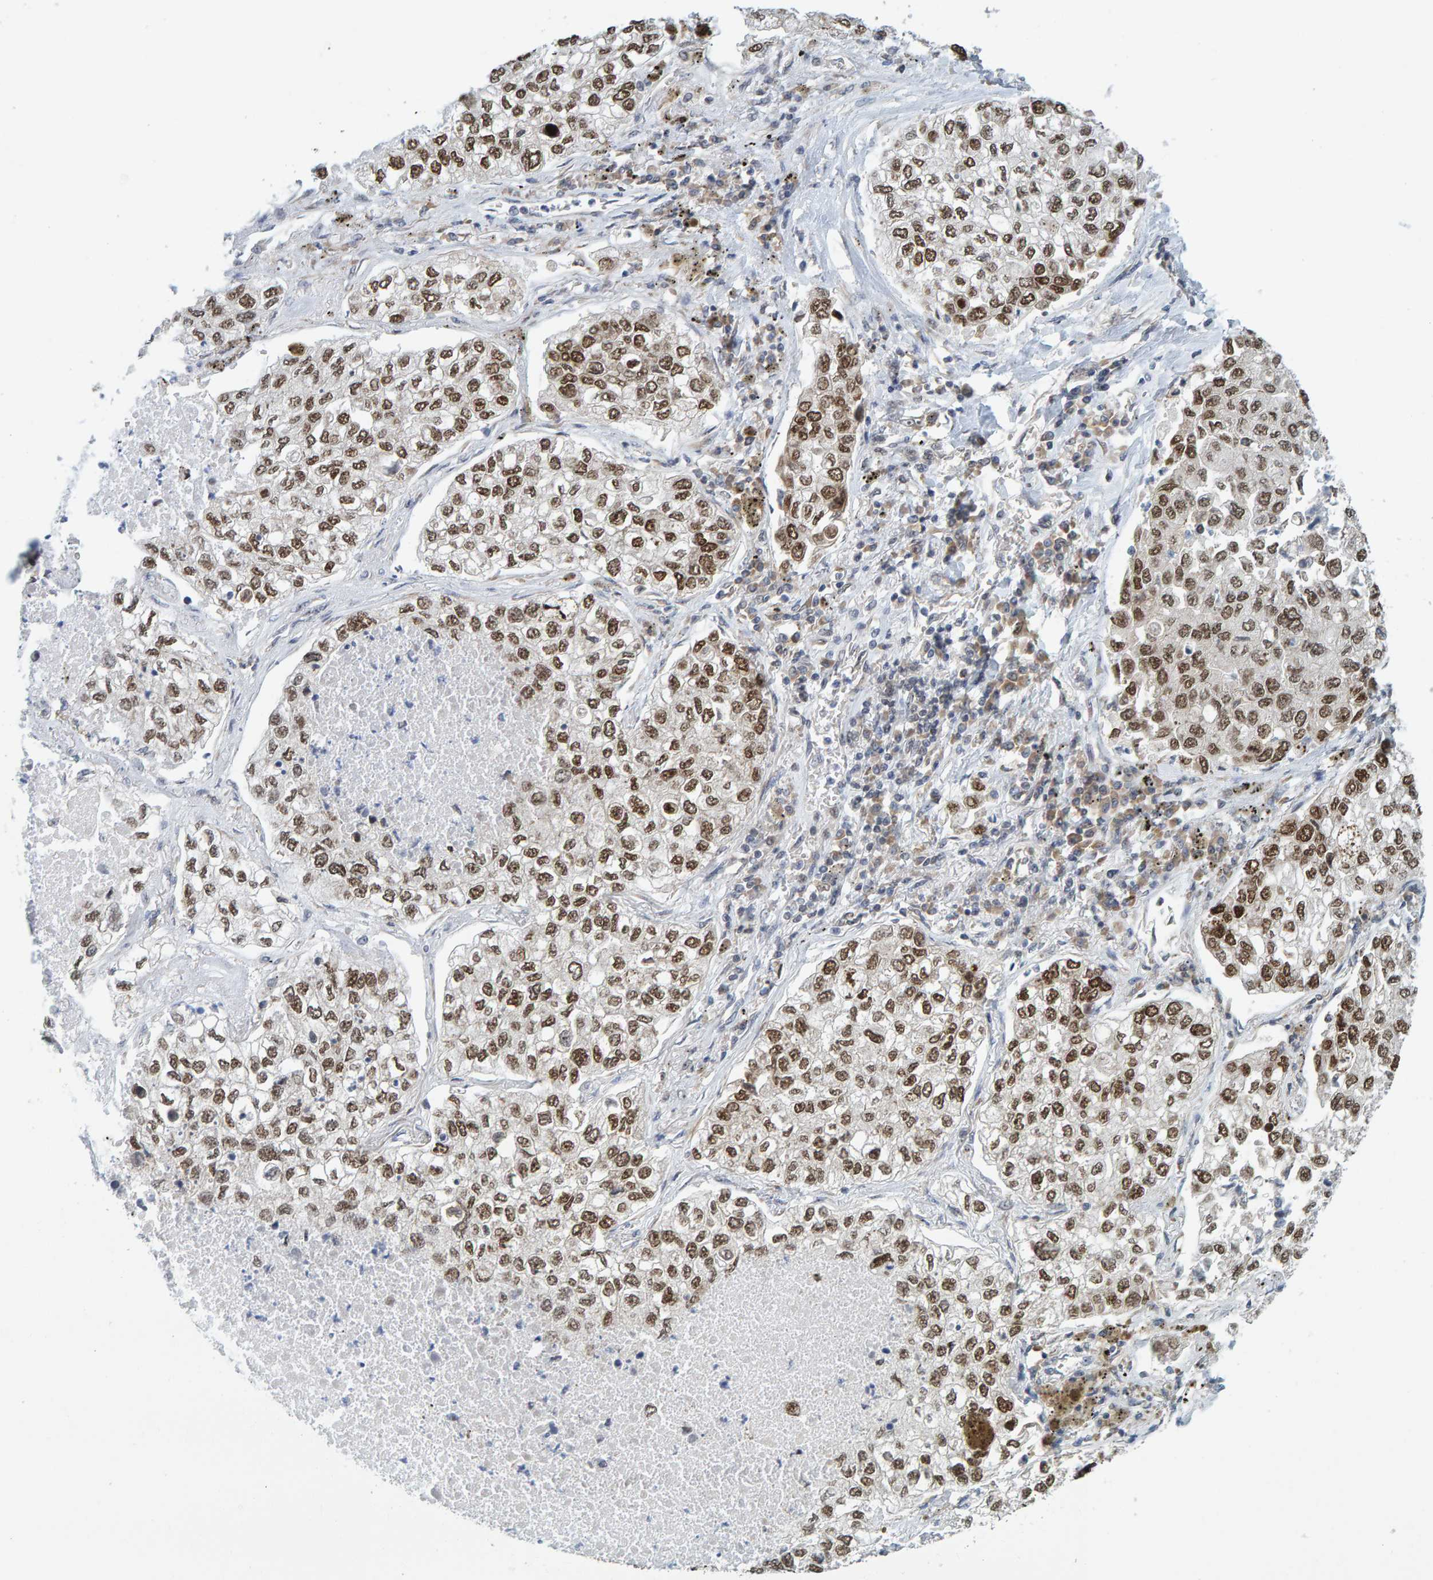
{"staining": {"intensity": "moderate", "quantity": ">75%", "location": "nuclear"}, "tissue": "lung cancer", "cell_type": "Tumor cells", "image_type": "cancer", "snomed": [{"axis": "morphology", "description": "Inflammation, NOS"}, {"axis": "morphology", "description": "Adenocarcinoma, NOS"}, {"axis": "topography", "description": "Lung"}], "caption": "Immunohistochemical staining of lung cancer (adenocarcinoma) exhibits medium levels of moderate nuclear protein expression in about >75% of tumor cells. The protein is shown in brown color, while the nuclei are stained blue.", "gene": "POLR1E", "patient": {"sex": "male", "age": 63}}